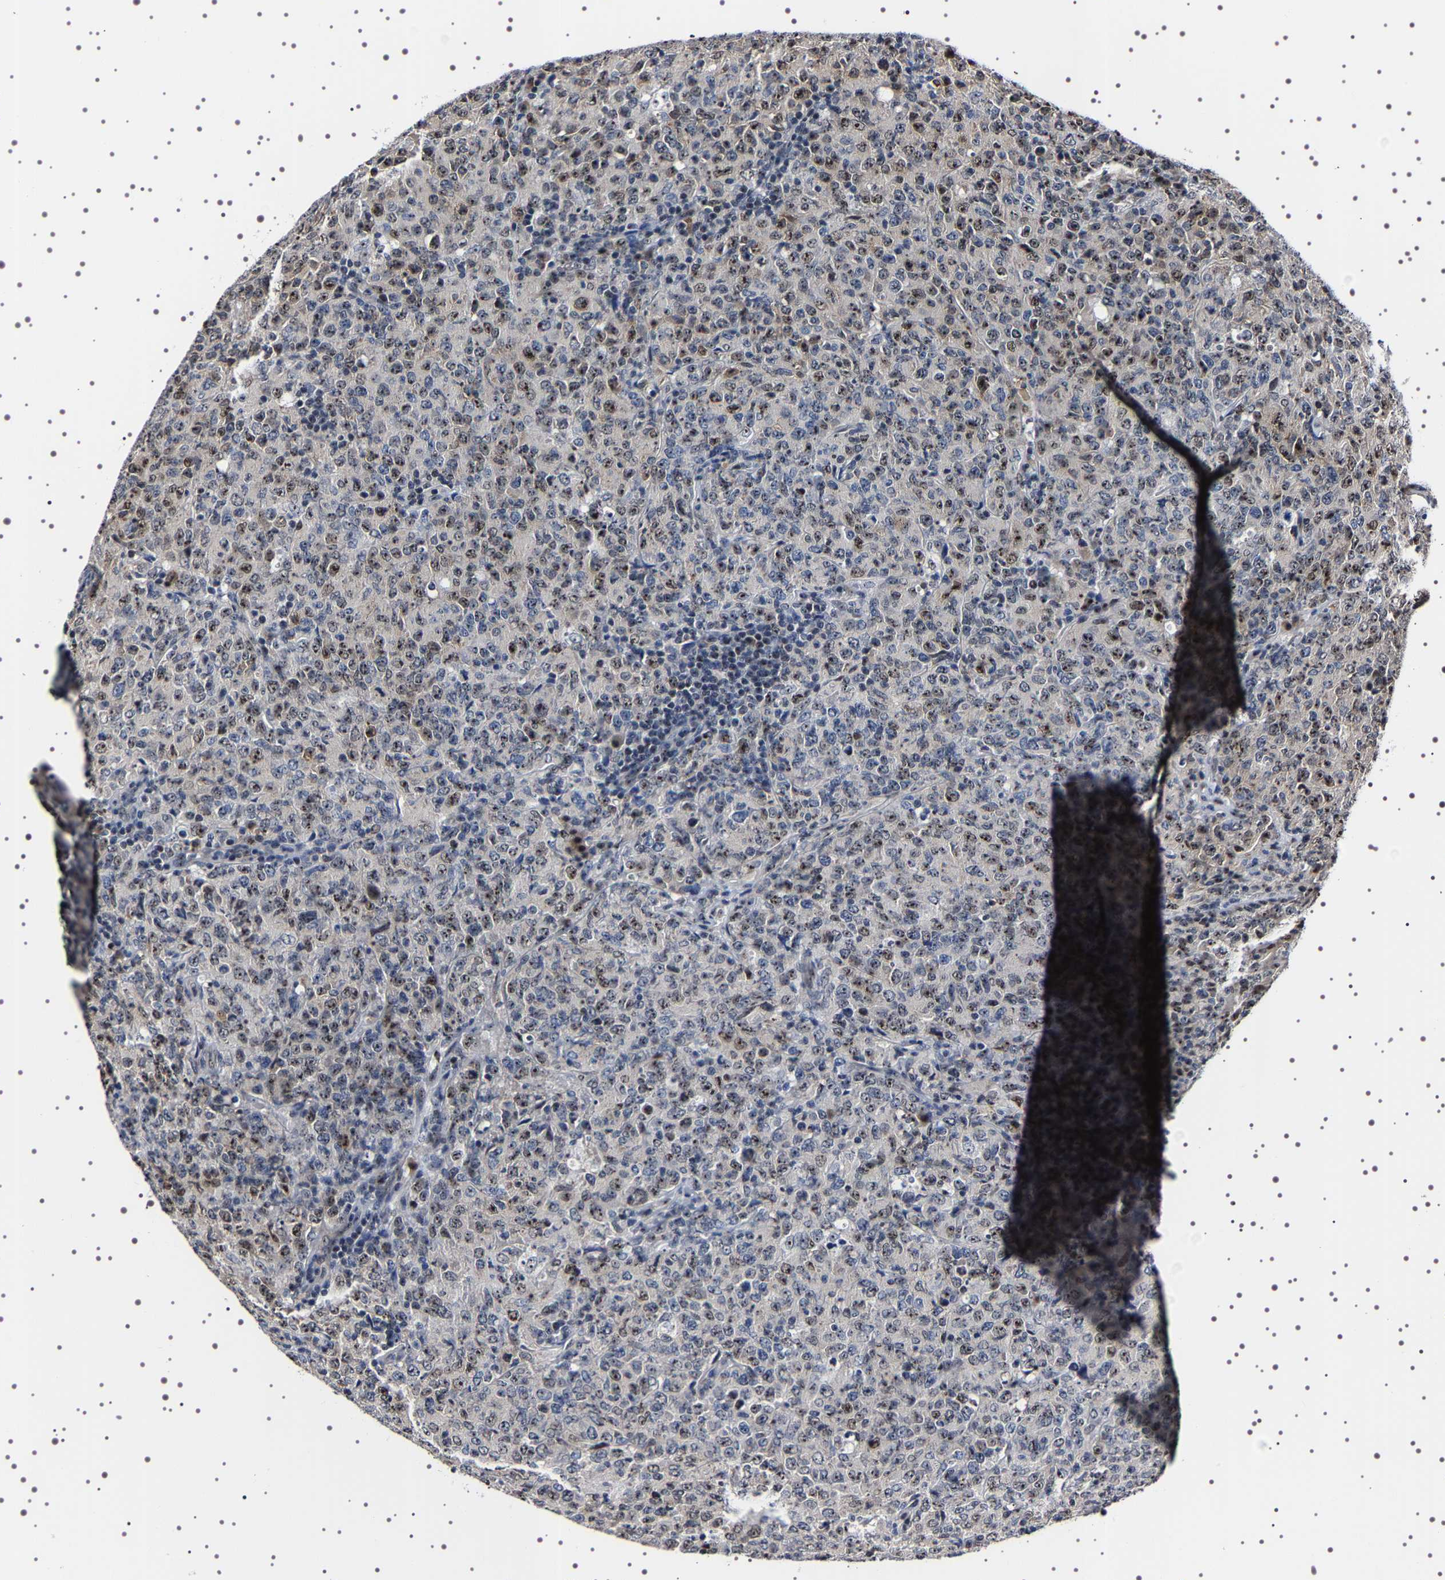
{"staining": {"intensity": "moderate", "quantity": "25%-75%", "location": "nuclear"}, "tissue": "lymphoma", "cell_type": "Tumor cells", "image_type": "cancer", "snomed": [{"axis": "morphology", "description": "Malignant lymphoma, non-Hodgkin's type, High grade"}, {"axis": "topography", "description": "Tonsil"}], "caption": "This image shows immunohistochemistry staining of human lymphoma, with medium moderate nuclear staining in about 25%-75% of tumor cells.", "gene": "GNL3", "patient": {"sex": "female", "age": 36}}